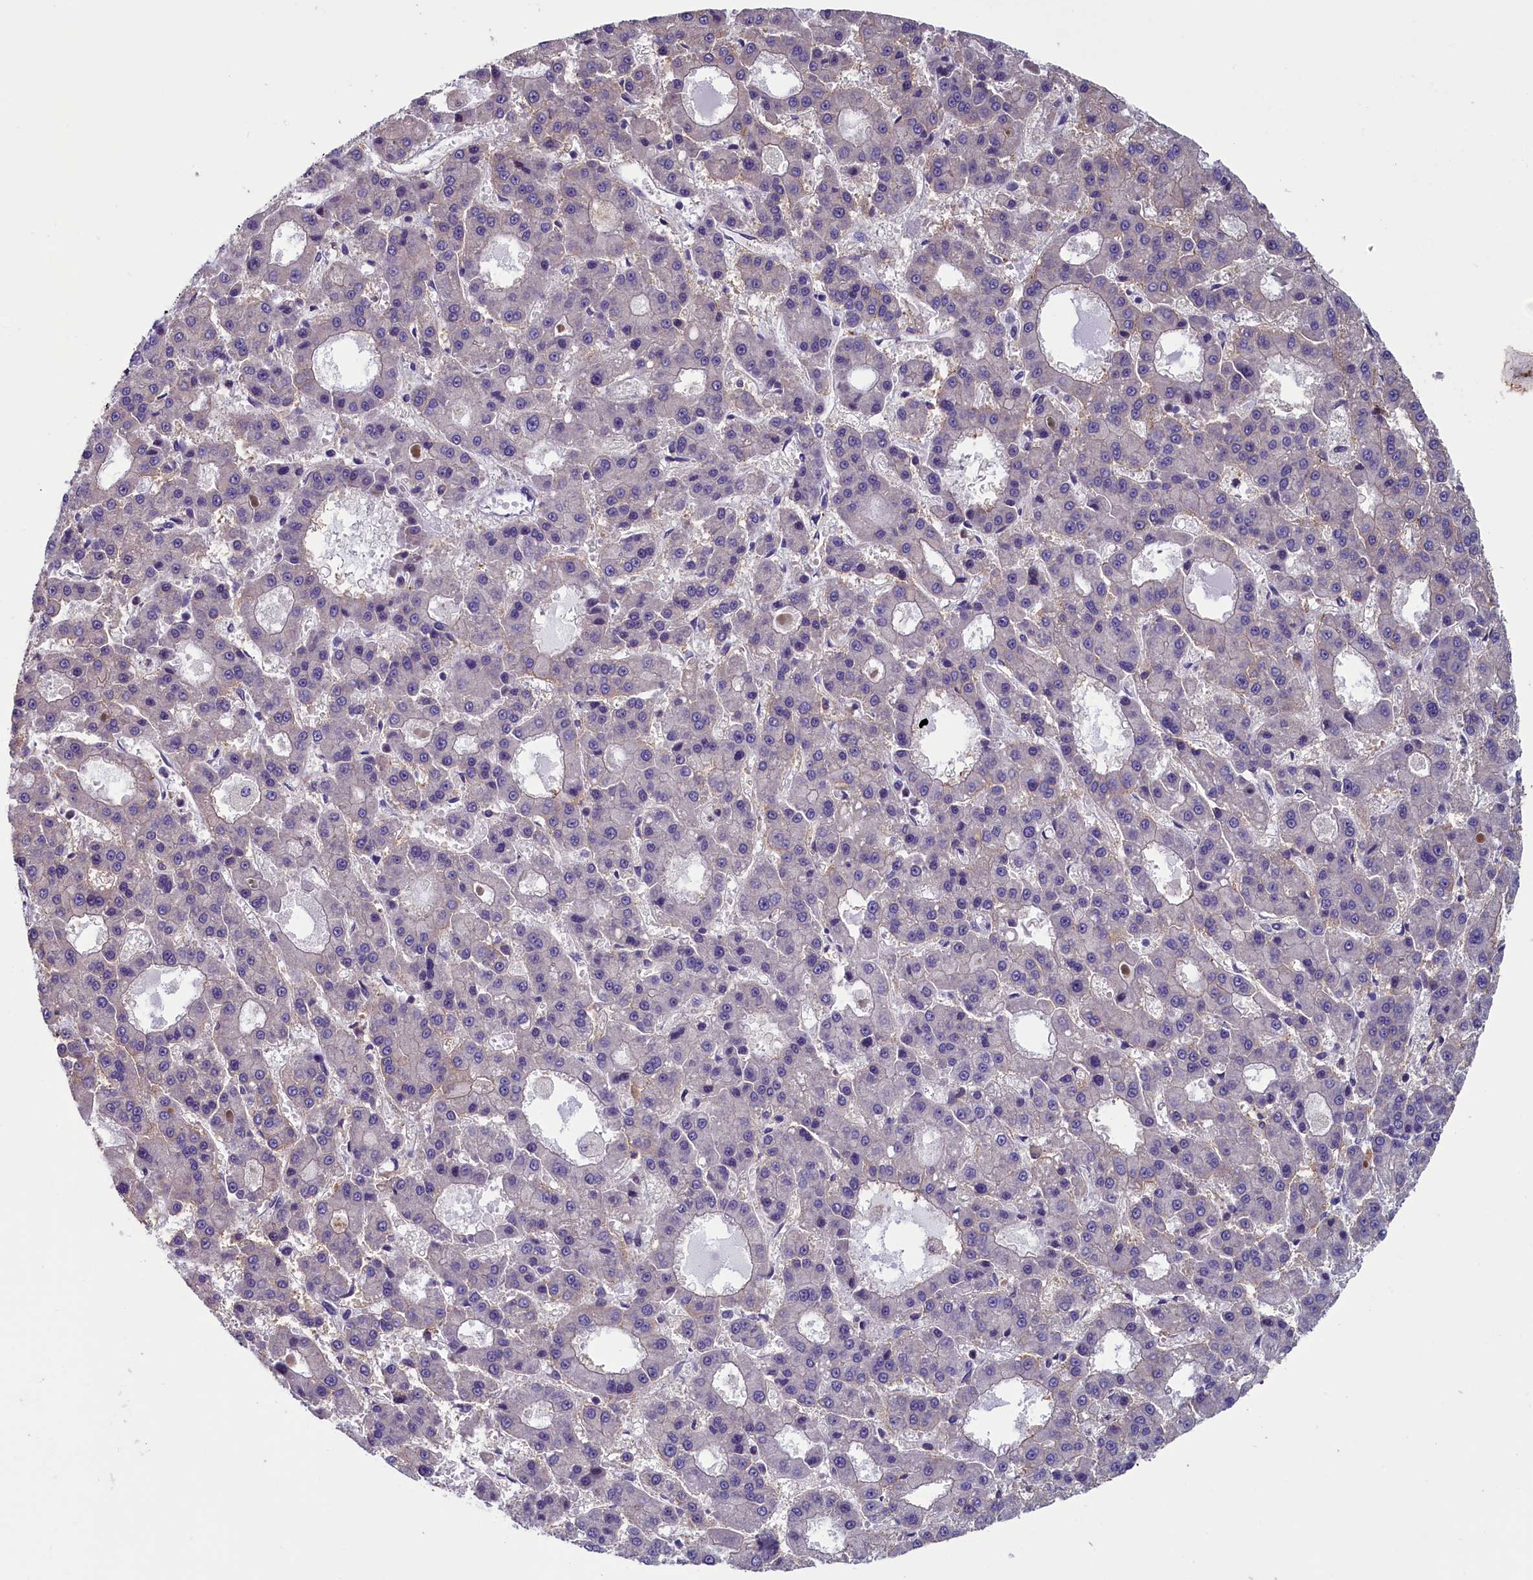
{"staining": {"intensity": "negative", "quantity": "none", "location": "none"}, "tissue": "liver cancer", "cell_type": "Tumor cells", "image_type": "cancer", "snomed": [{"axis": "morphology", "description": "Carcinoma, Hepatocellular, NOS"}, {"axis": "topography", "description": "Liver"}], "caption": "Tumor cells show no significant protein expression in hepatocellular carcinoma (liver).", "gene": "ANKRD39", "patient": {"sex": "male", "age": 70}}